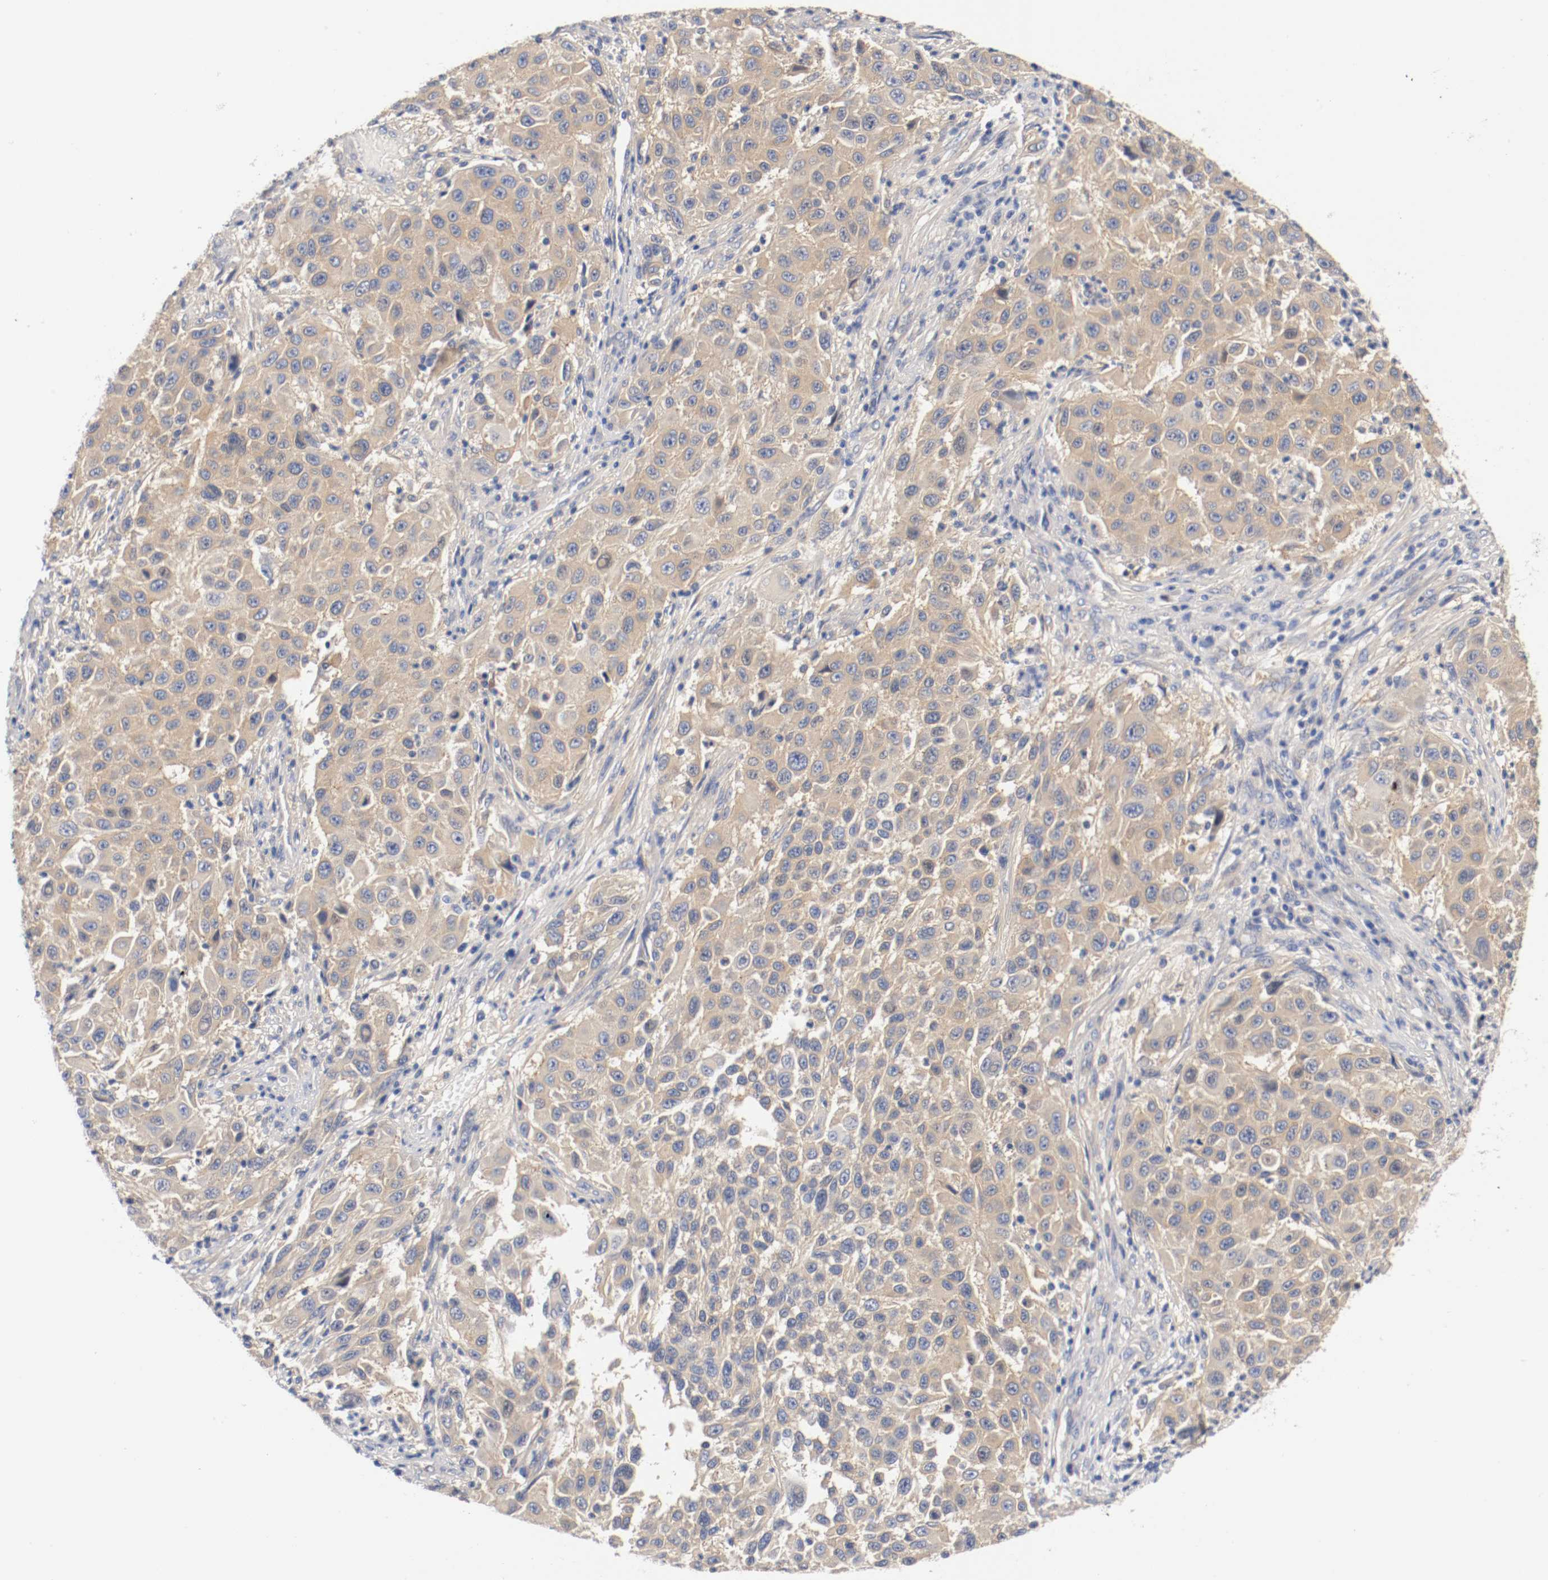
{"staining": {"intensity": "moderate", "quantity": ">75%", "location": "cytoplasmic/membranous"}, "tissue": "melanoma", "cell_type": "Tumor cells", "image_type": "cancer", "snomed": [{"axis": "morphology", "description": "Malignant melanoma, Metastatic site"}, {"axis": "topography", "description": "Lymph node"}], "caption": "Immunohistochemistry image of neoplastic tissue: human melanoma stained using immunohistochemistry reveals medium levels of moderate protein expression localized specifically in the cytoplasmic/membranous of tumor cells, appearing as a cytoplasmic/membranous brown color.", "gene": "HGS", "patient": {"sex": "male", "age": 61}}